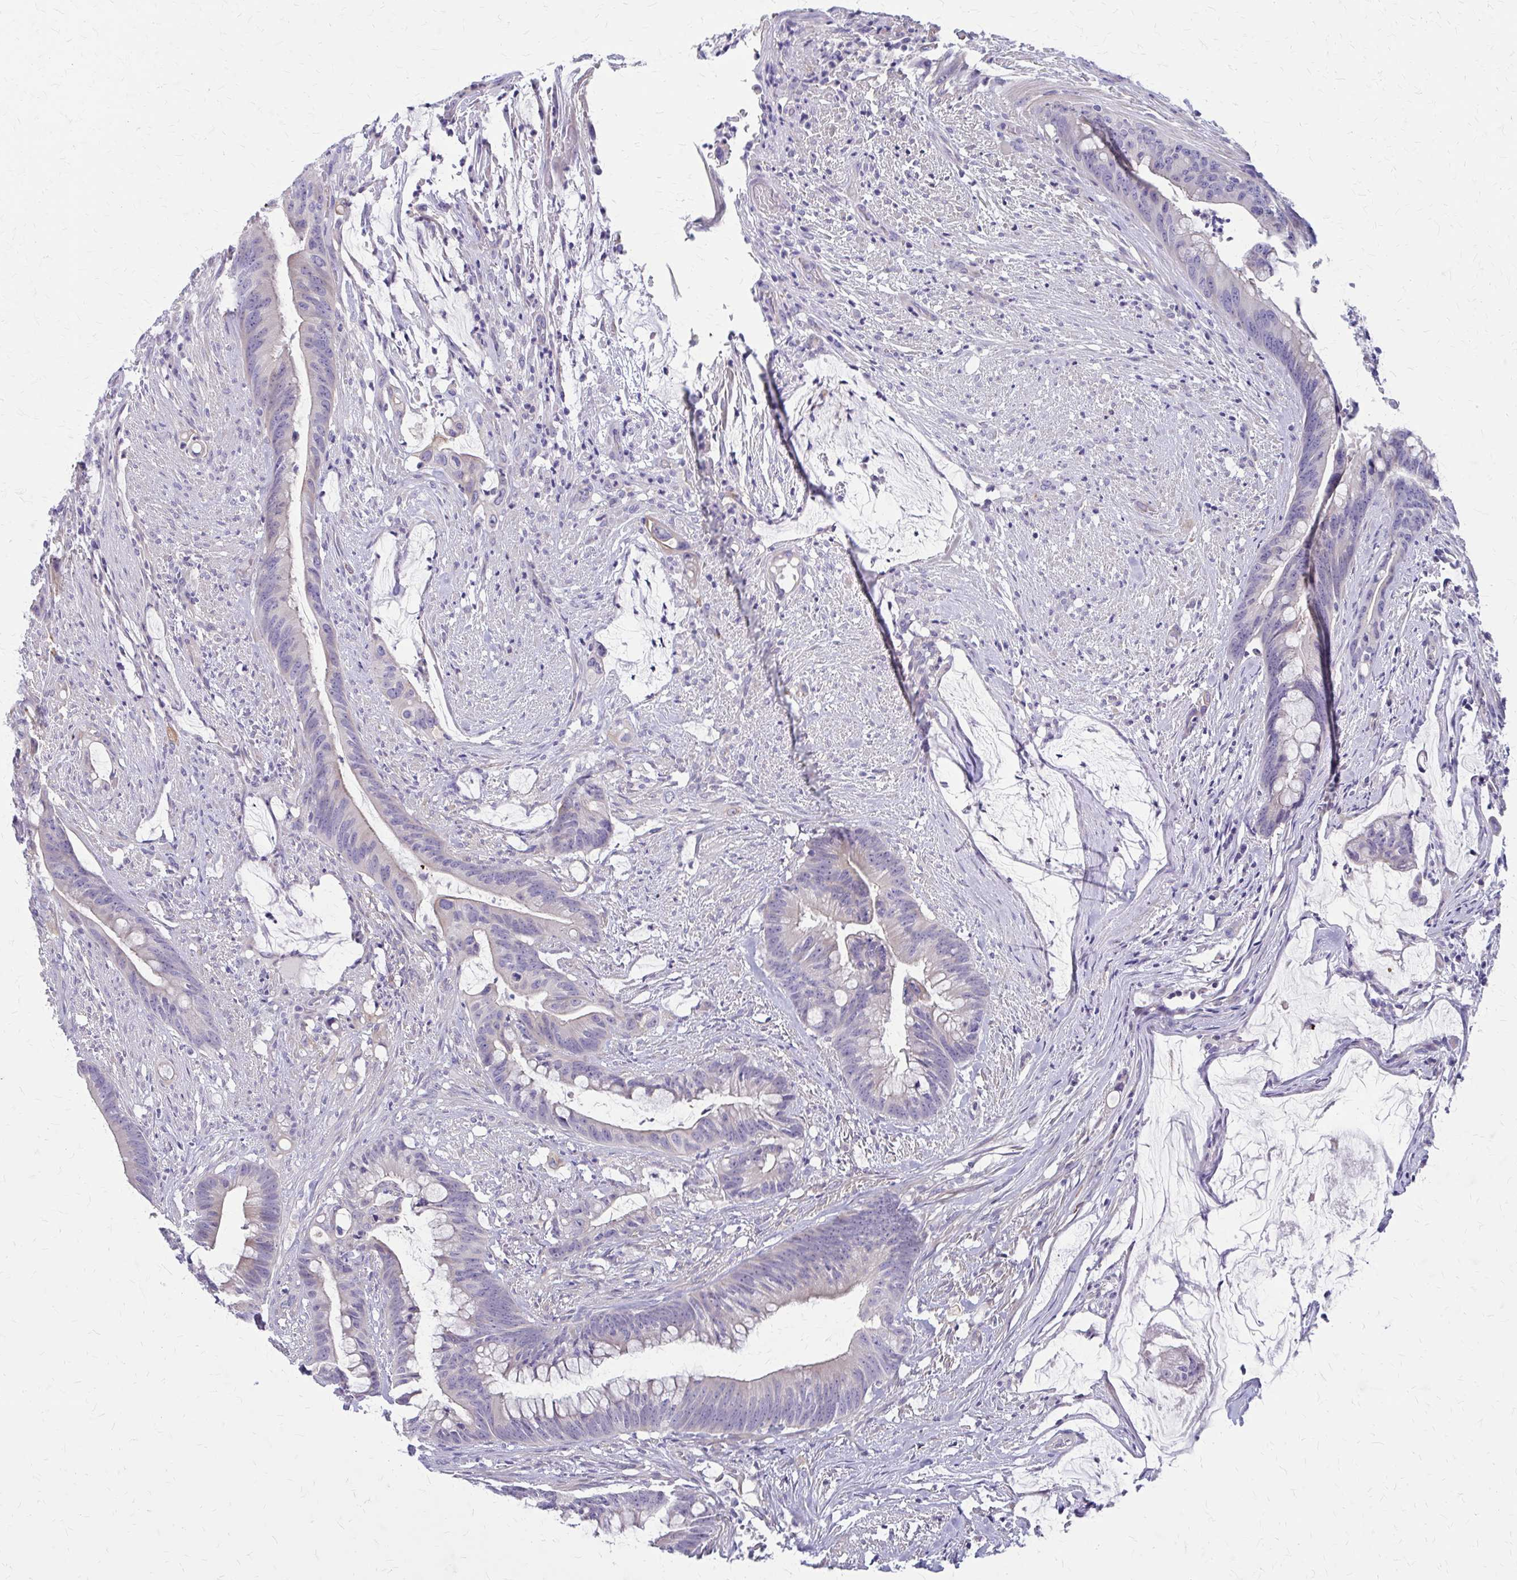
{"staining": {"intensity": "negative", "quantity": "none", "location": "none"}, "tissue": "colorectal cancer", "cell_type": "Tumor cells", "image_type": "cancer", "snomed": [{"axis": "morphology", "description": "Adenocarcinoma, NOS"}, {"axis": "topography", "description": "Colon"}], "caption": "Immunohistochemical staining of human adenocarcinoma (colorectal) demonstrates no significant staining in tumor cells.", "gene": "GLYATL2", "patient": {"sex": "male", "age": 62}}